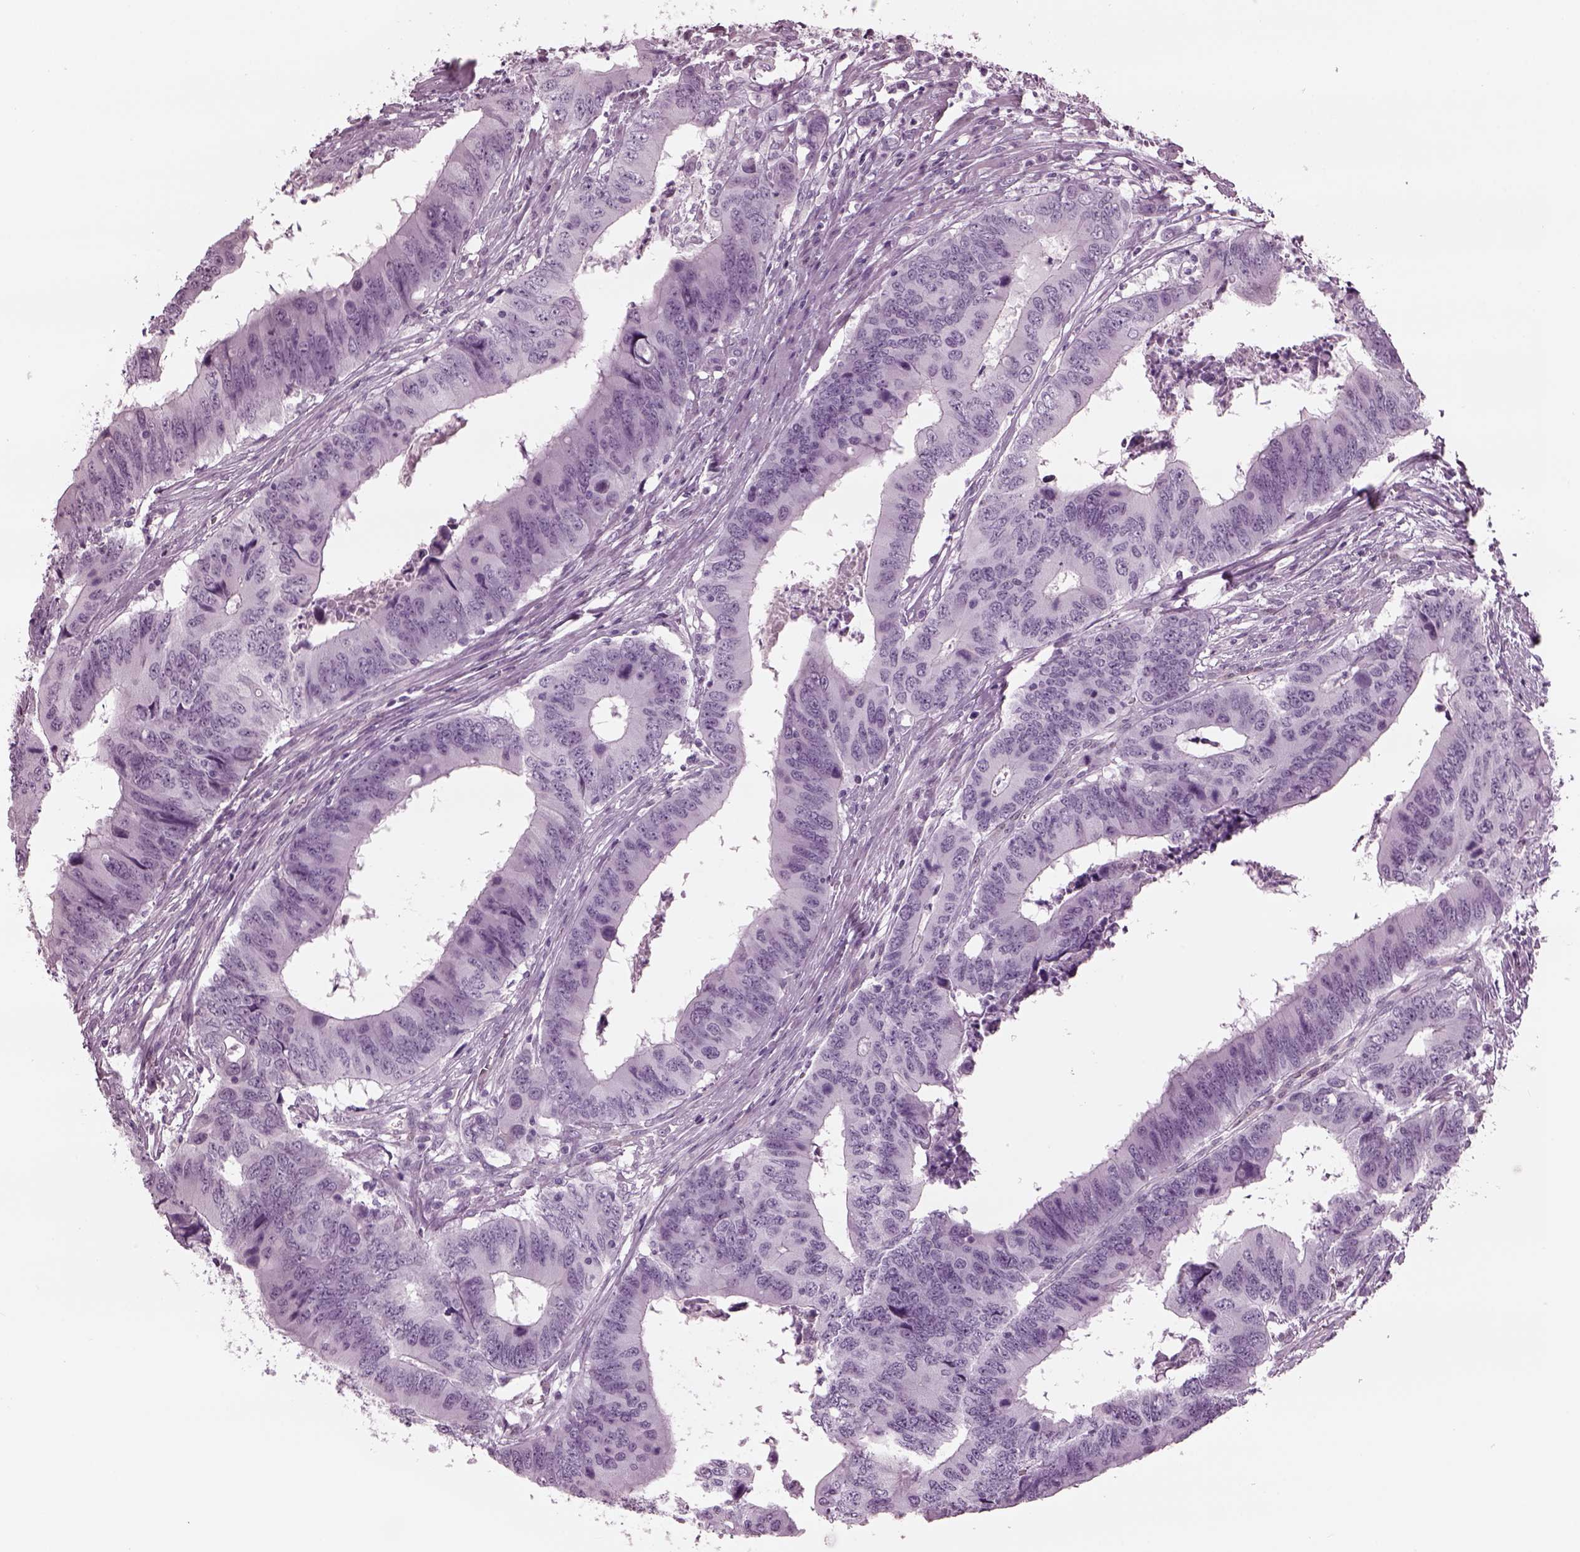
{"staining": {"intensity": "negative", "quantity": "none", "location": "none"}, "tissue": "colorectal cancer", "cell_type": "Tumor cells", "image_type": "cancer", "snomed": [{"axis": "morphology", "description": "Adenocarcinoma, NOS"}, {"axis": "topography", "description": "Colon"}], "caption": "Tumor cells show no significant positivity in colorectal cancer (adenocarcinoma).", "gene": "TPPP2", "patient": {"sex": "male", "age": 53}}